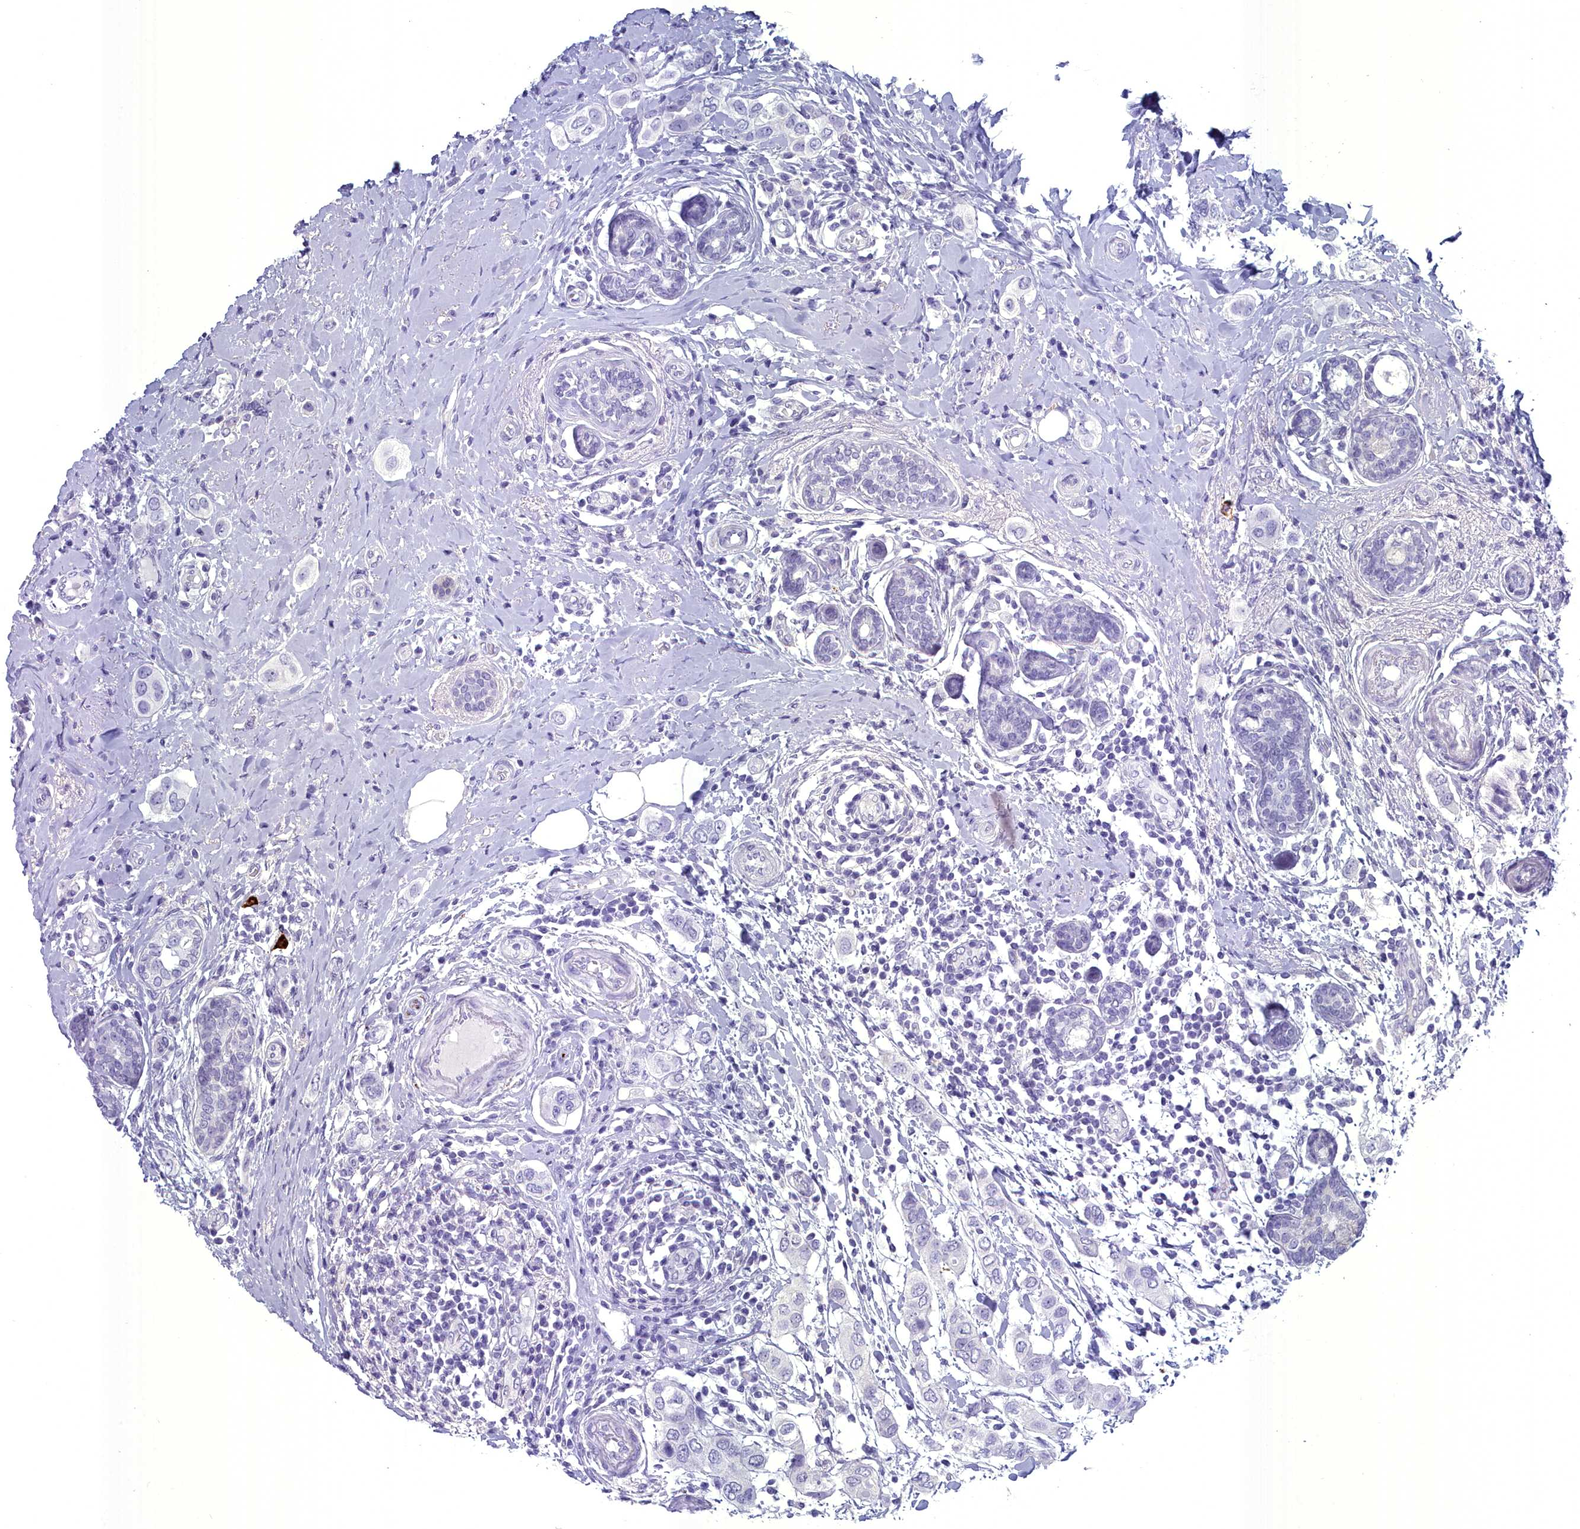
{"staining": {"intensity": "negative", "quantity": "none", "location": "none"}, "tissue": "breast cancer", "cell_type": "Tumor cells", "image_type": "cancer", "snomed": [{"axis": "morphology", "description": "Lobular carcinoma"}, {"axis": "topography", "description": "Breast"}], "caption": "DAB (3,3'-diaminobenzidine) immunohistochemical staining of breast cancer reveals no significant positivity in tumor cells.", "gene": "MAP6", "patient": {"sex": "female", "age": 51}}